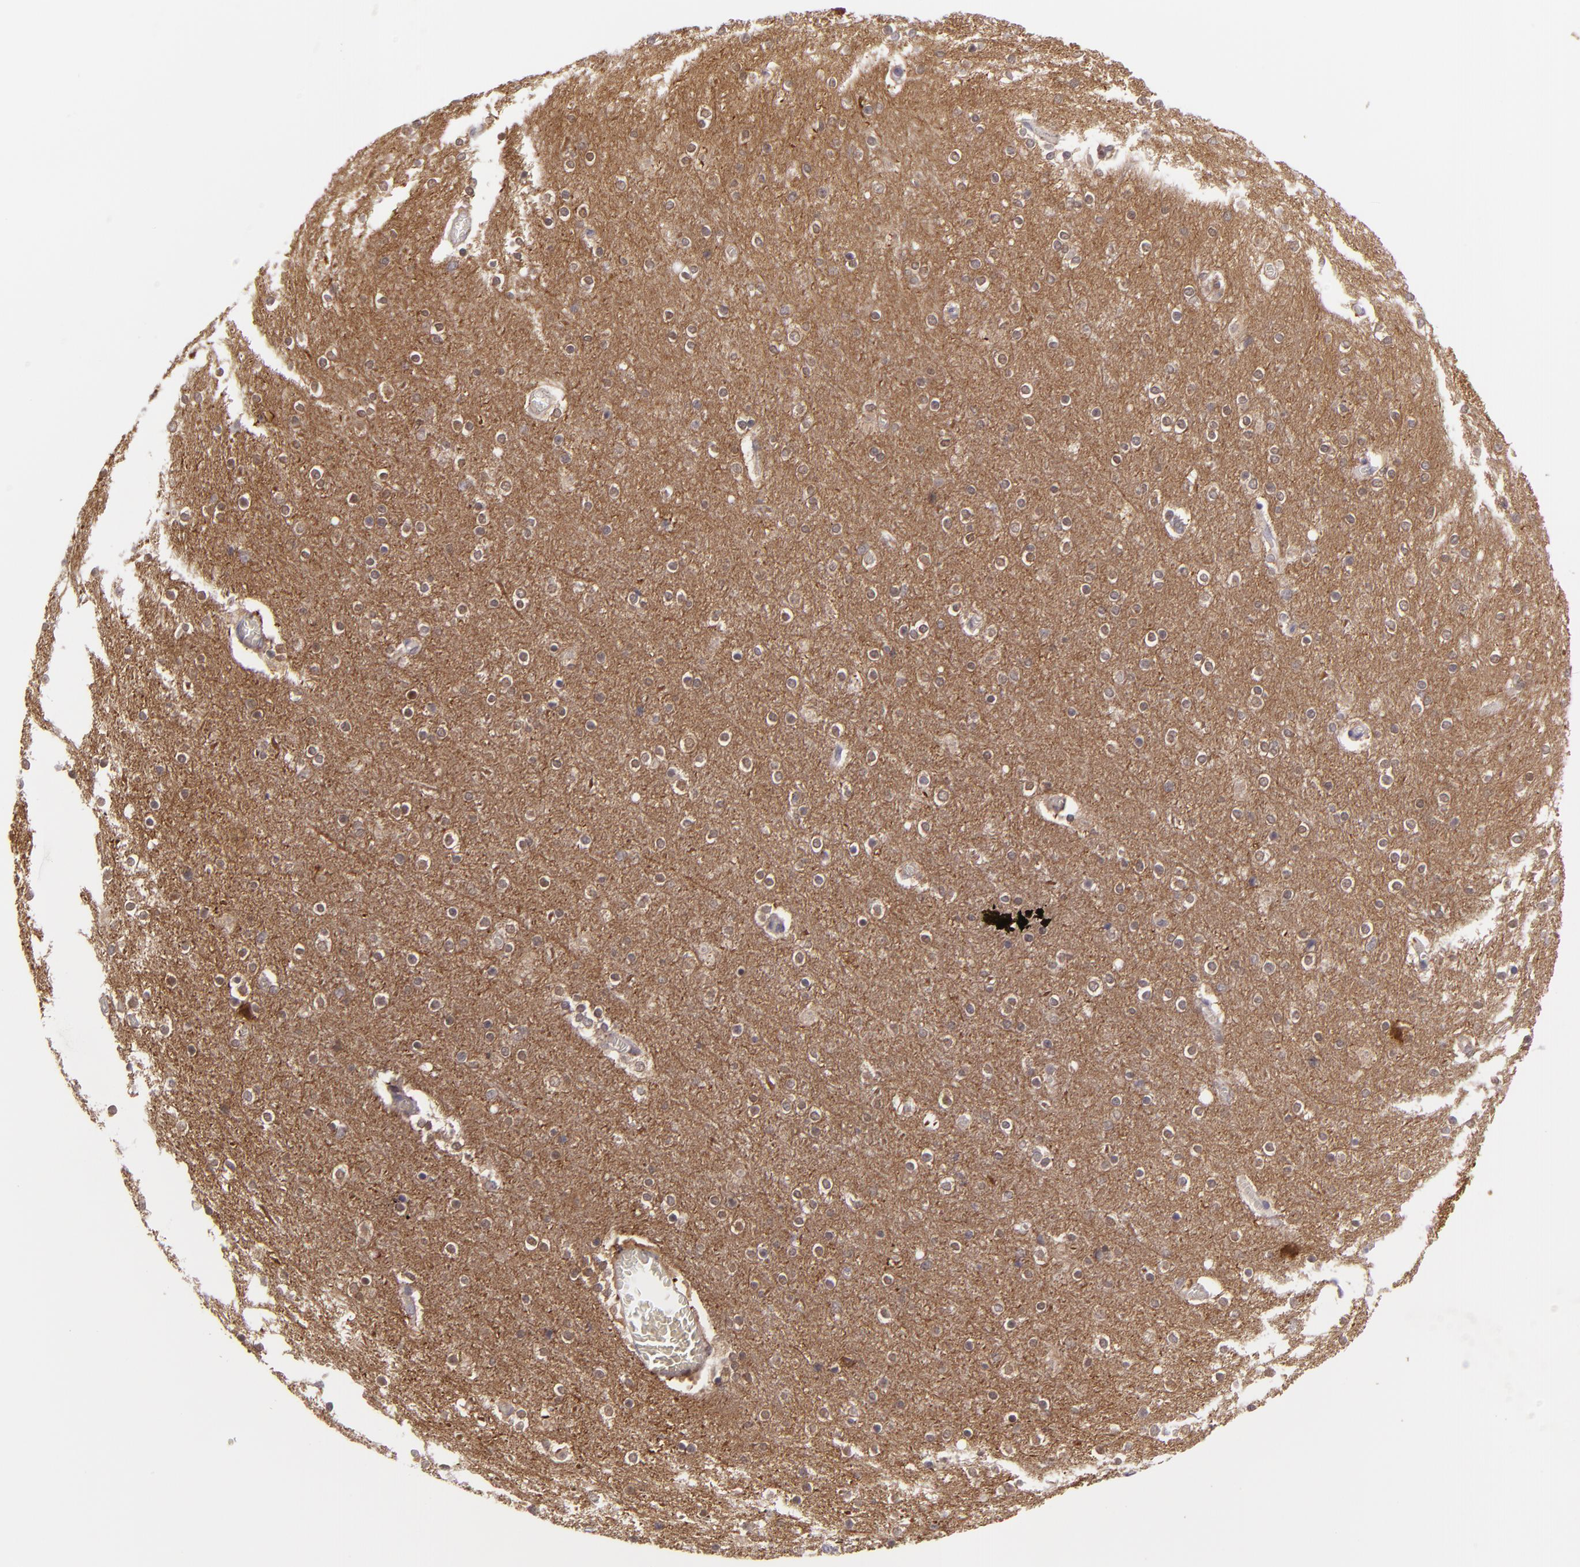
{"staining": {"intensity": "negative", "quantity": "none", "location": "none"}, "tissue": "cerebral cortex", "cell_type": "Endothelial cells", "image_type": "normal", "snomed": [{"axis": "morphology", "description": "Normal tissue, NOS"}, {"axis": "topography", "description": "Cerebral cortex"}], "caption": "IHC histopathology image of benign cerebral cortex stained for a protein (brown), which reveals no expression in endothelial cells. (Stains: DAB (3,3'-diaminobenzidine) immunohistochemistry (IHC) with hematoxylin counter stain, Microscopy: brightfield microscopy at high magnification).", "gene": "HSPH1", "patient": {"sex": "female", "age": 54}}